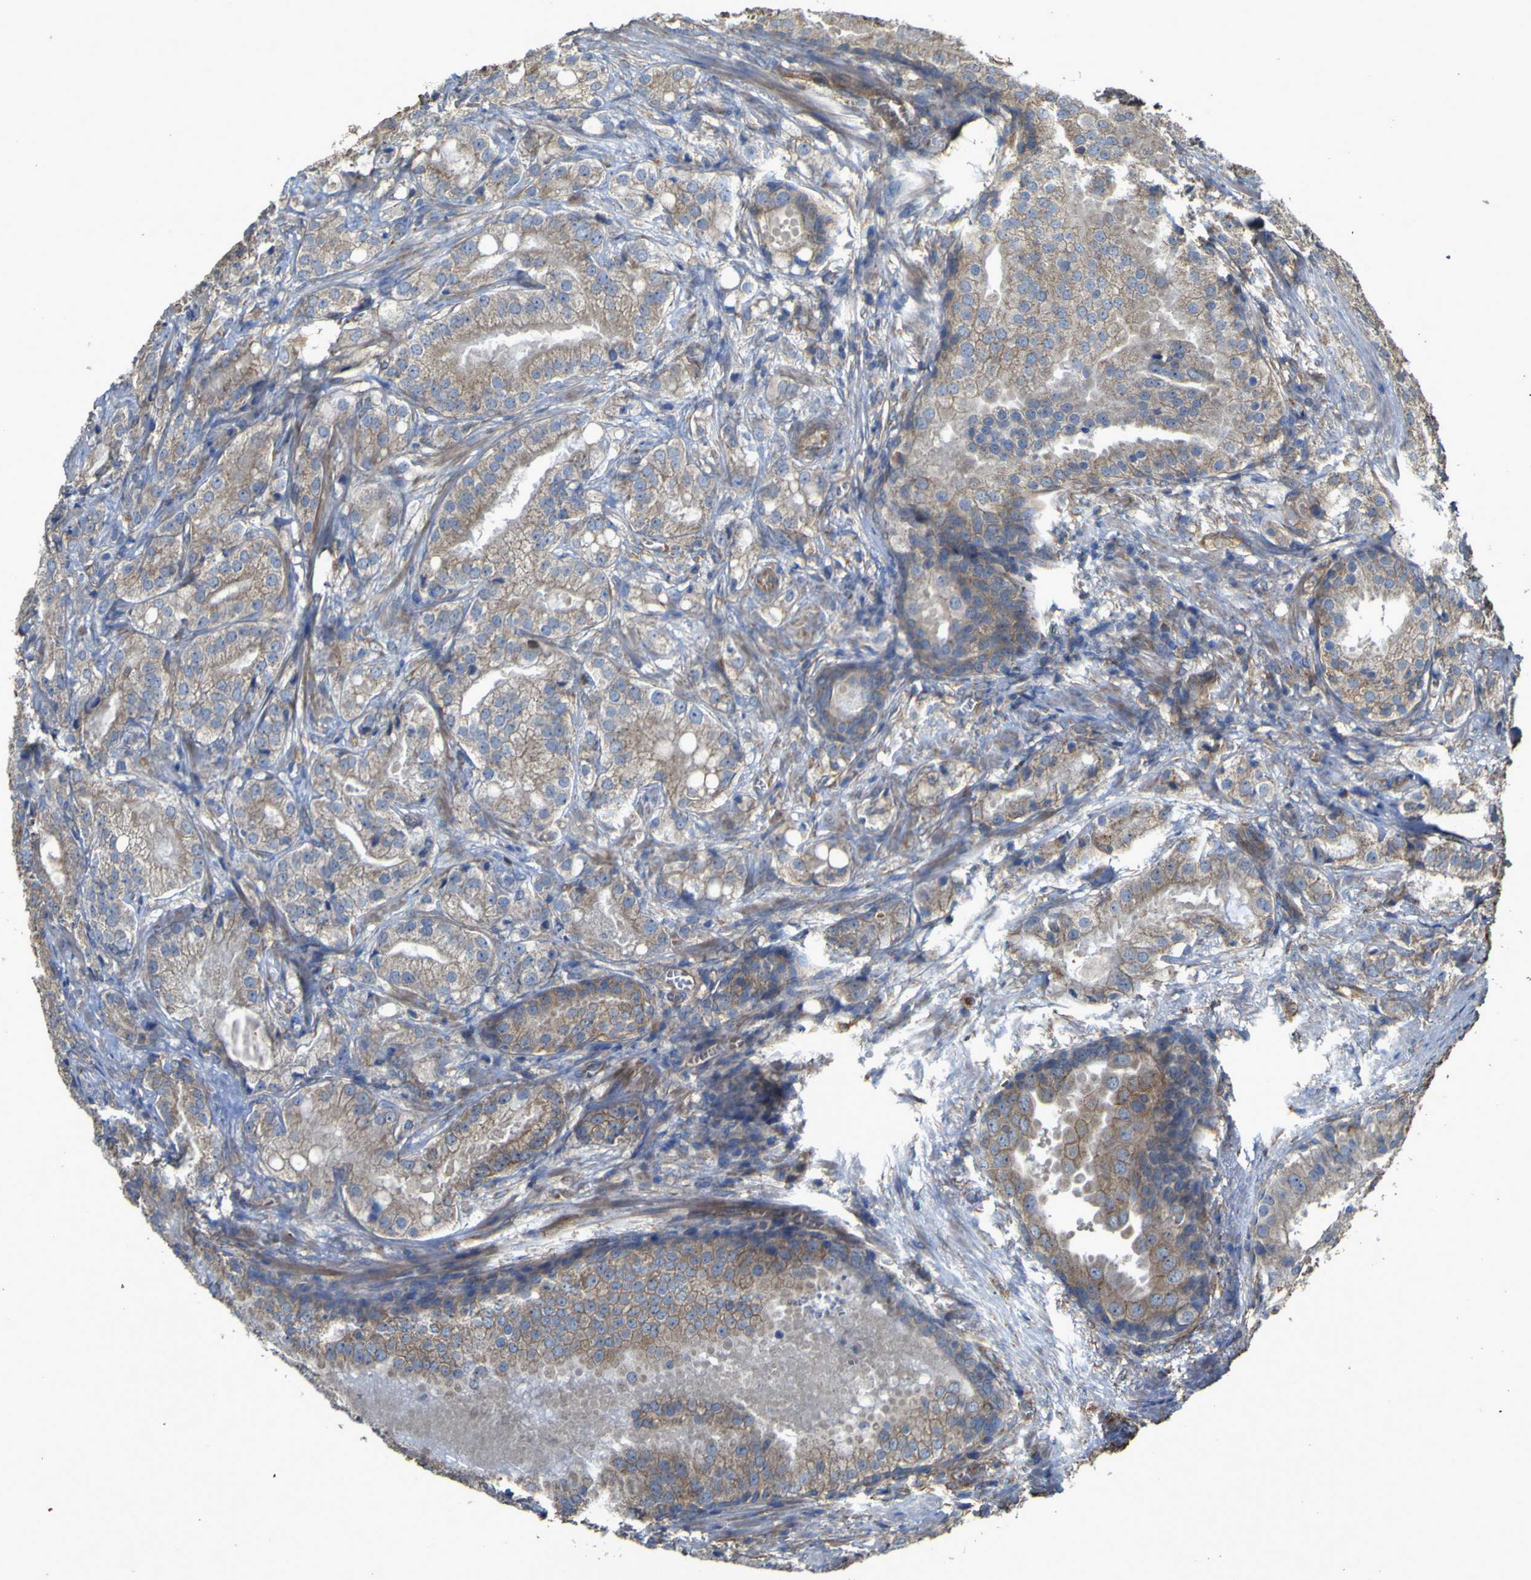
{"staining": {"intensity": "weak", "quantity": ">75%", "location": "cytoplasmic/membranous"}, "tissue": "prostate cancer", "cell_type": "Tumor cells", "image_type": "cancer", "snomed": [{"axis": "morphology", "description": "Adenocarcinoma, High grade"}, {"axis": "topography", "description": "Prostate"}], "caption": "Human high-grade adenocarcinoma (prostate) stained with a brown dye demonstrates weak cytoplasmic/membranous positive staining in approximately >75% of tumor cells.", "gene": "TNFSF15", "patient": {"sex": "male", "age": 64}}